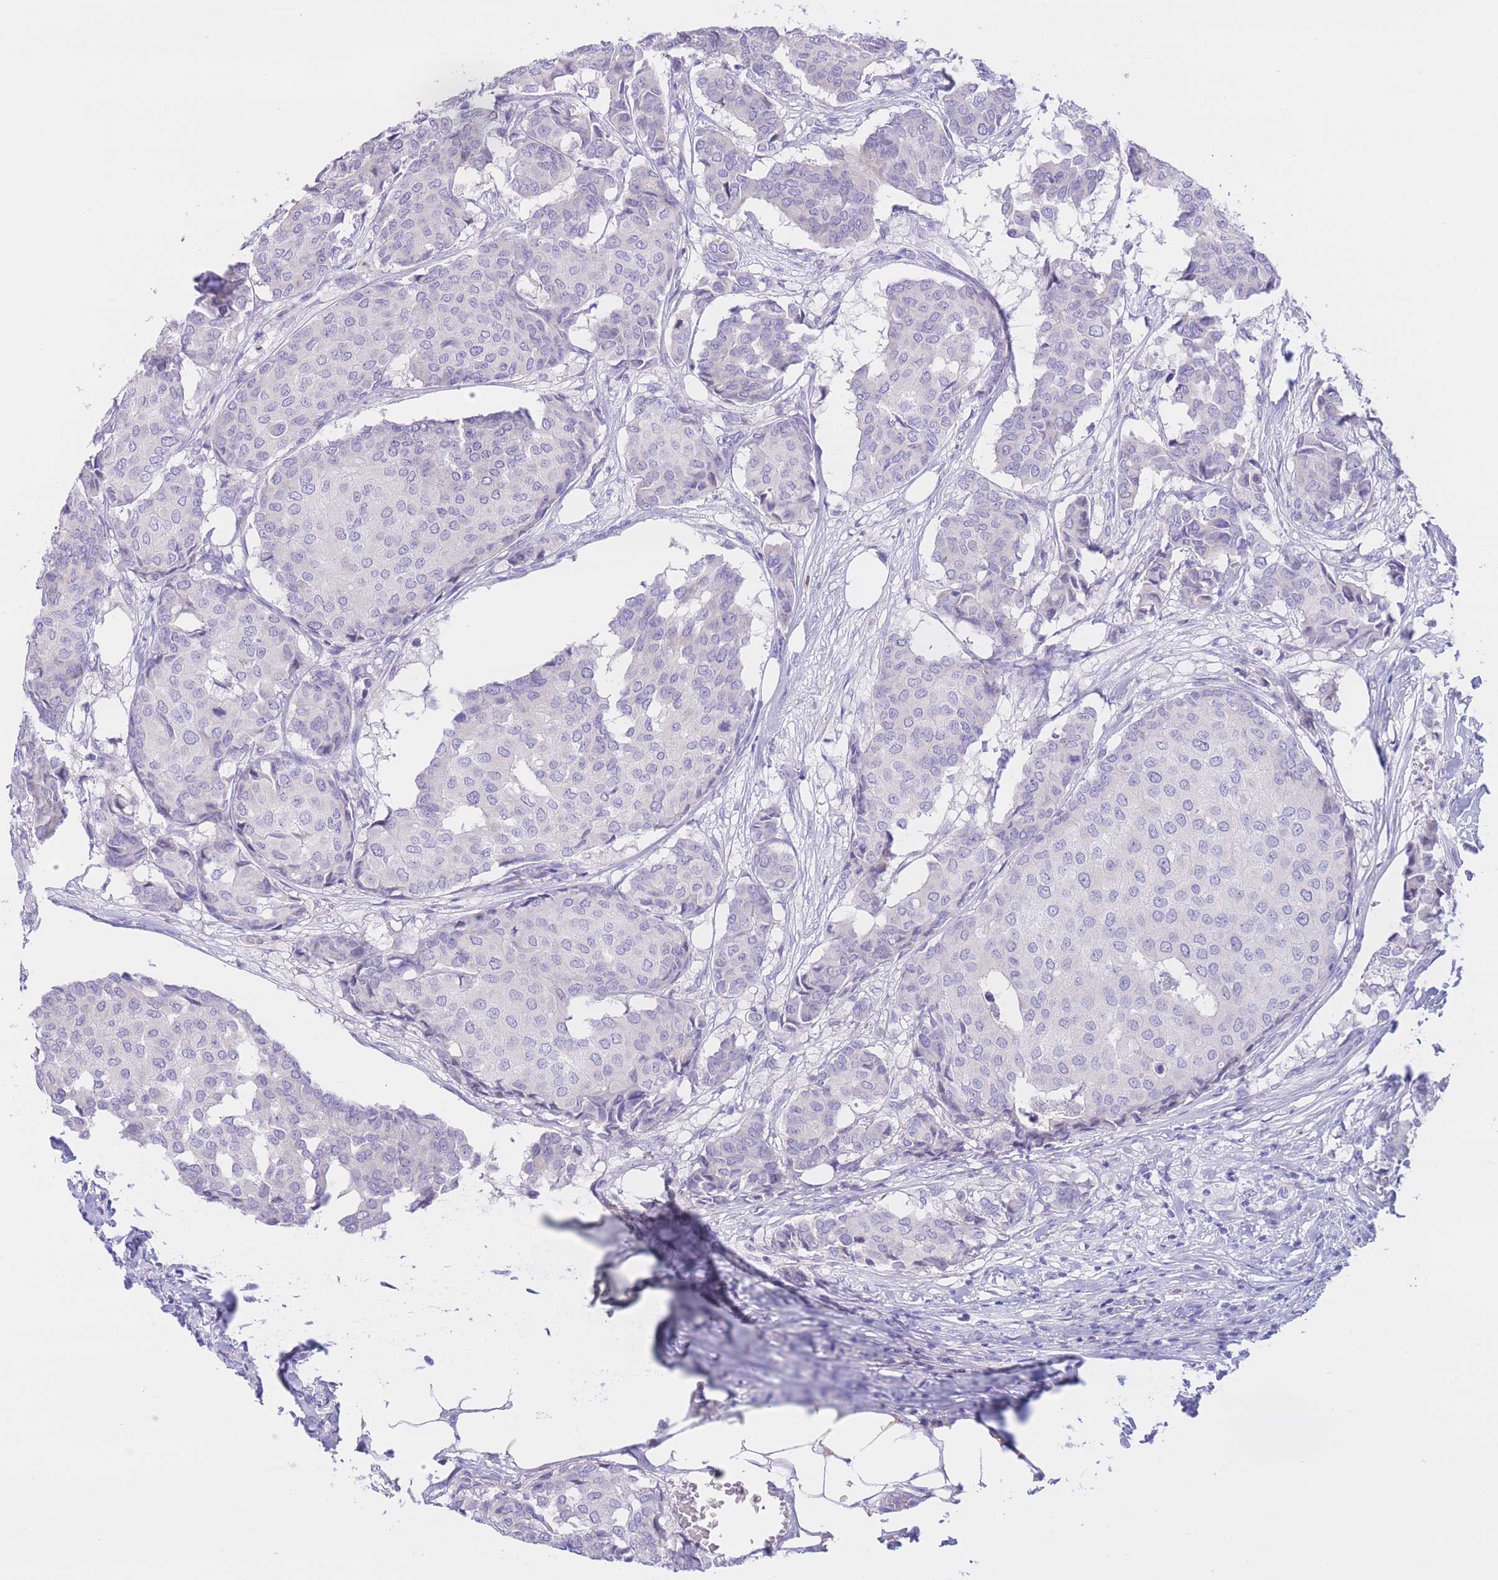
{"staining": {"intensity": "negative", "quantity": "none", "location": "none"}, "tissue": "breast cancer", "cell_type": "Tumor cells", "image_type": "cancer", "snomed": [{"axis": "morphology", "description": "Duct carcinoma"}, {"axis": "topography", "description": "Breast"}], "caption": "Tumor cells show no significant positivity in breast invasive ductal carcinoma.", "gene": "RPL39L", "patient": {"sex": "female", "age": 75}}